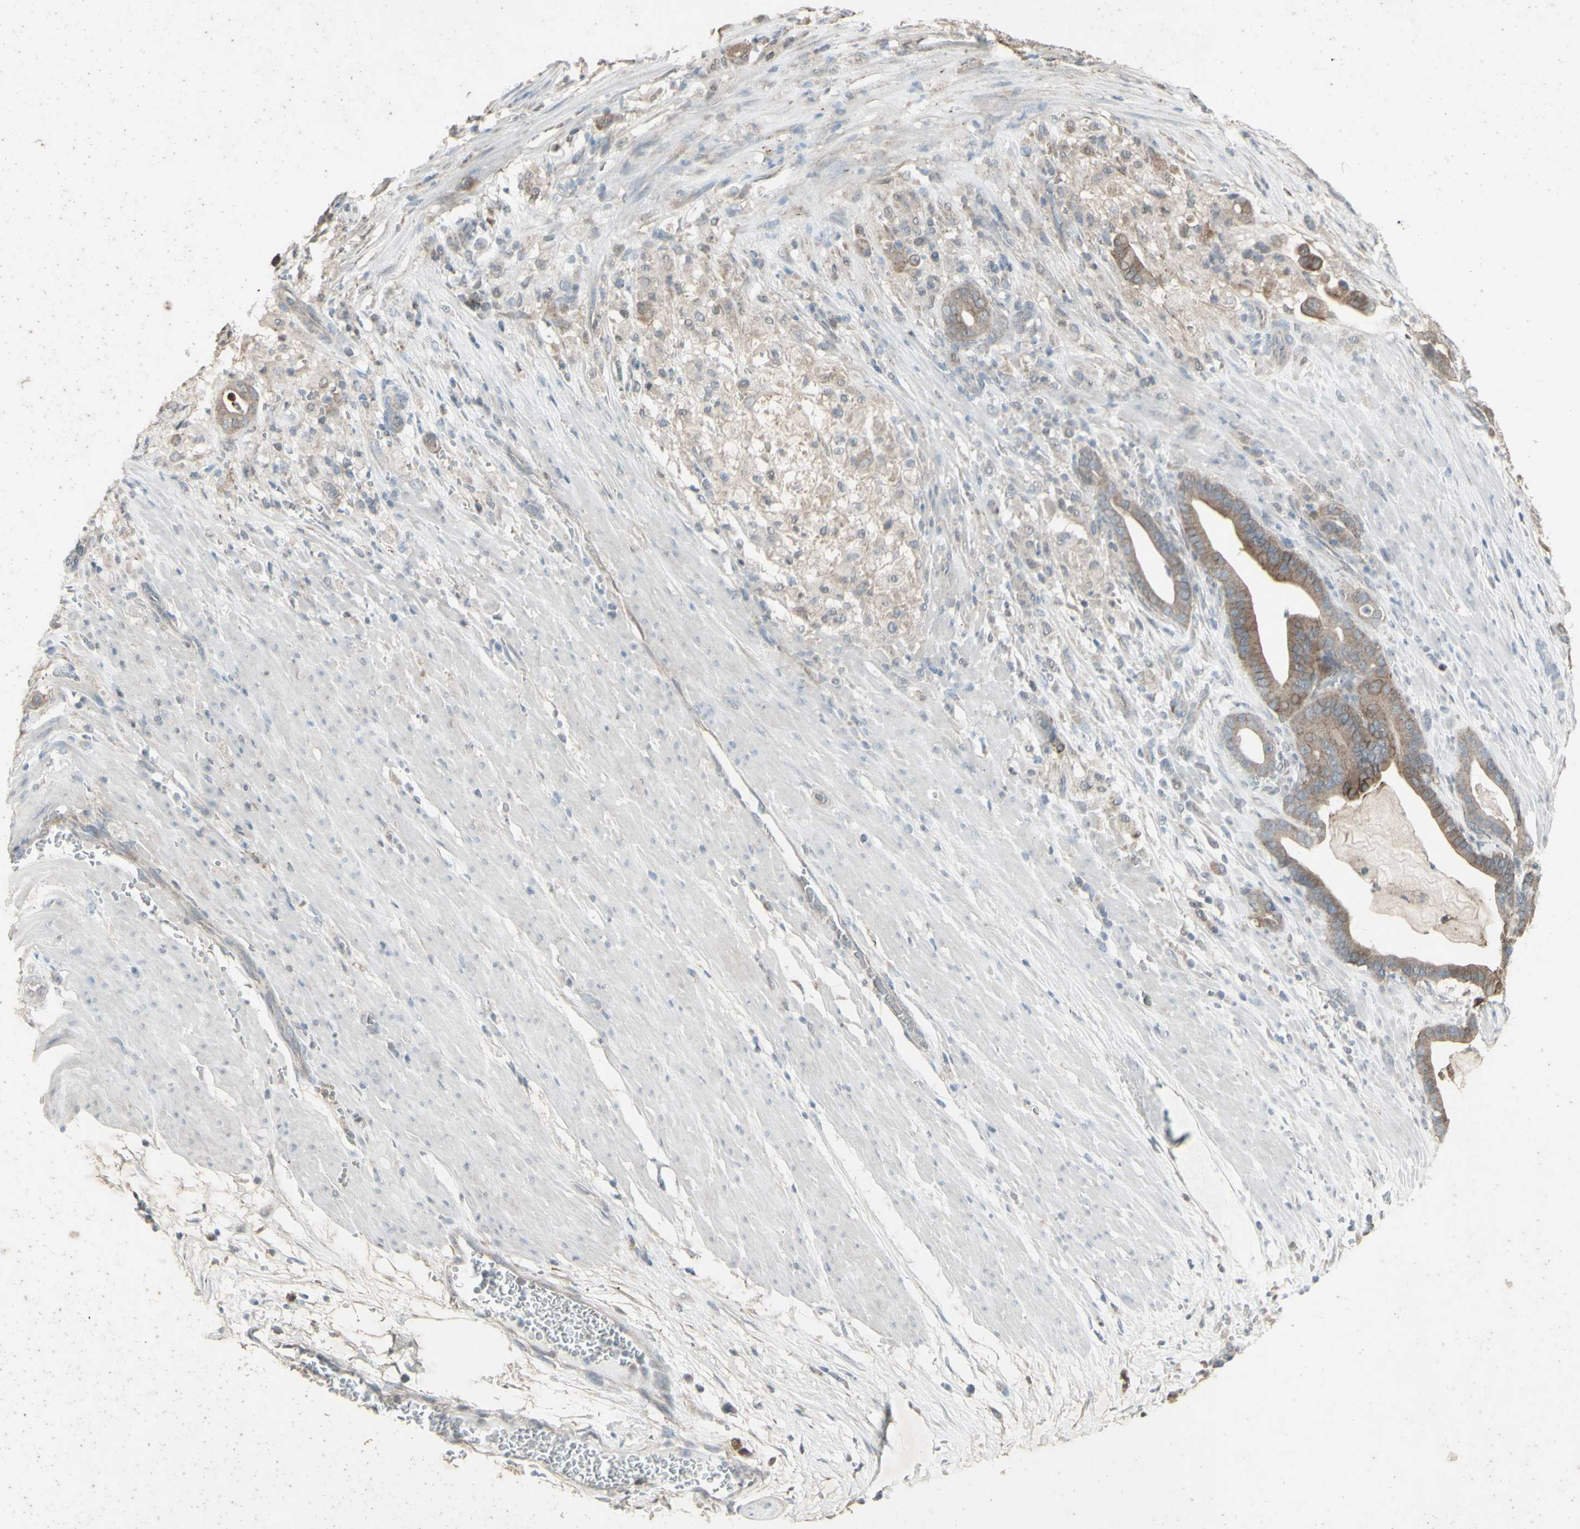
{"staining": {"intensity": "moderate", "quantity": ">75%", "location": "cytoplasmic/membranous"}, "tissue": "pancreatic cancer", "cell_type": "Tumor cells", "image_type": "cancer", "snomed": [{"axis": "morphology", "description": "Adenocarcinoma, NOS"}, {"axis": "topography", "description": "Pancreas"}], "caption": "Immunohistochemistry photomicrograph of pancreatic adenocarcinoma stained for a protein (brown), which shows medium levels of moderate cytoplasmic/membranous staining in approximately >75% of tumor cells.", "gene": "FXYD3", "patient": {"sex": "male", "age": 63}}